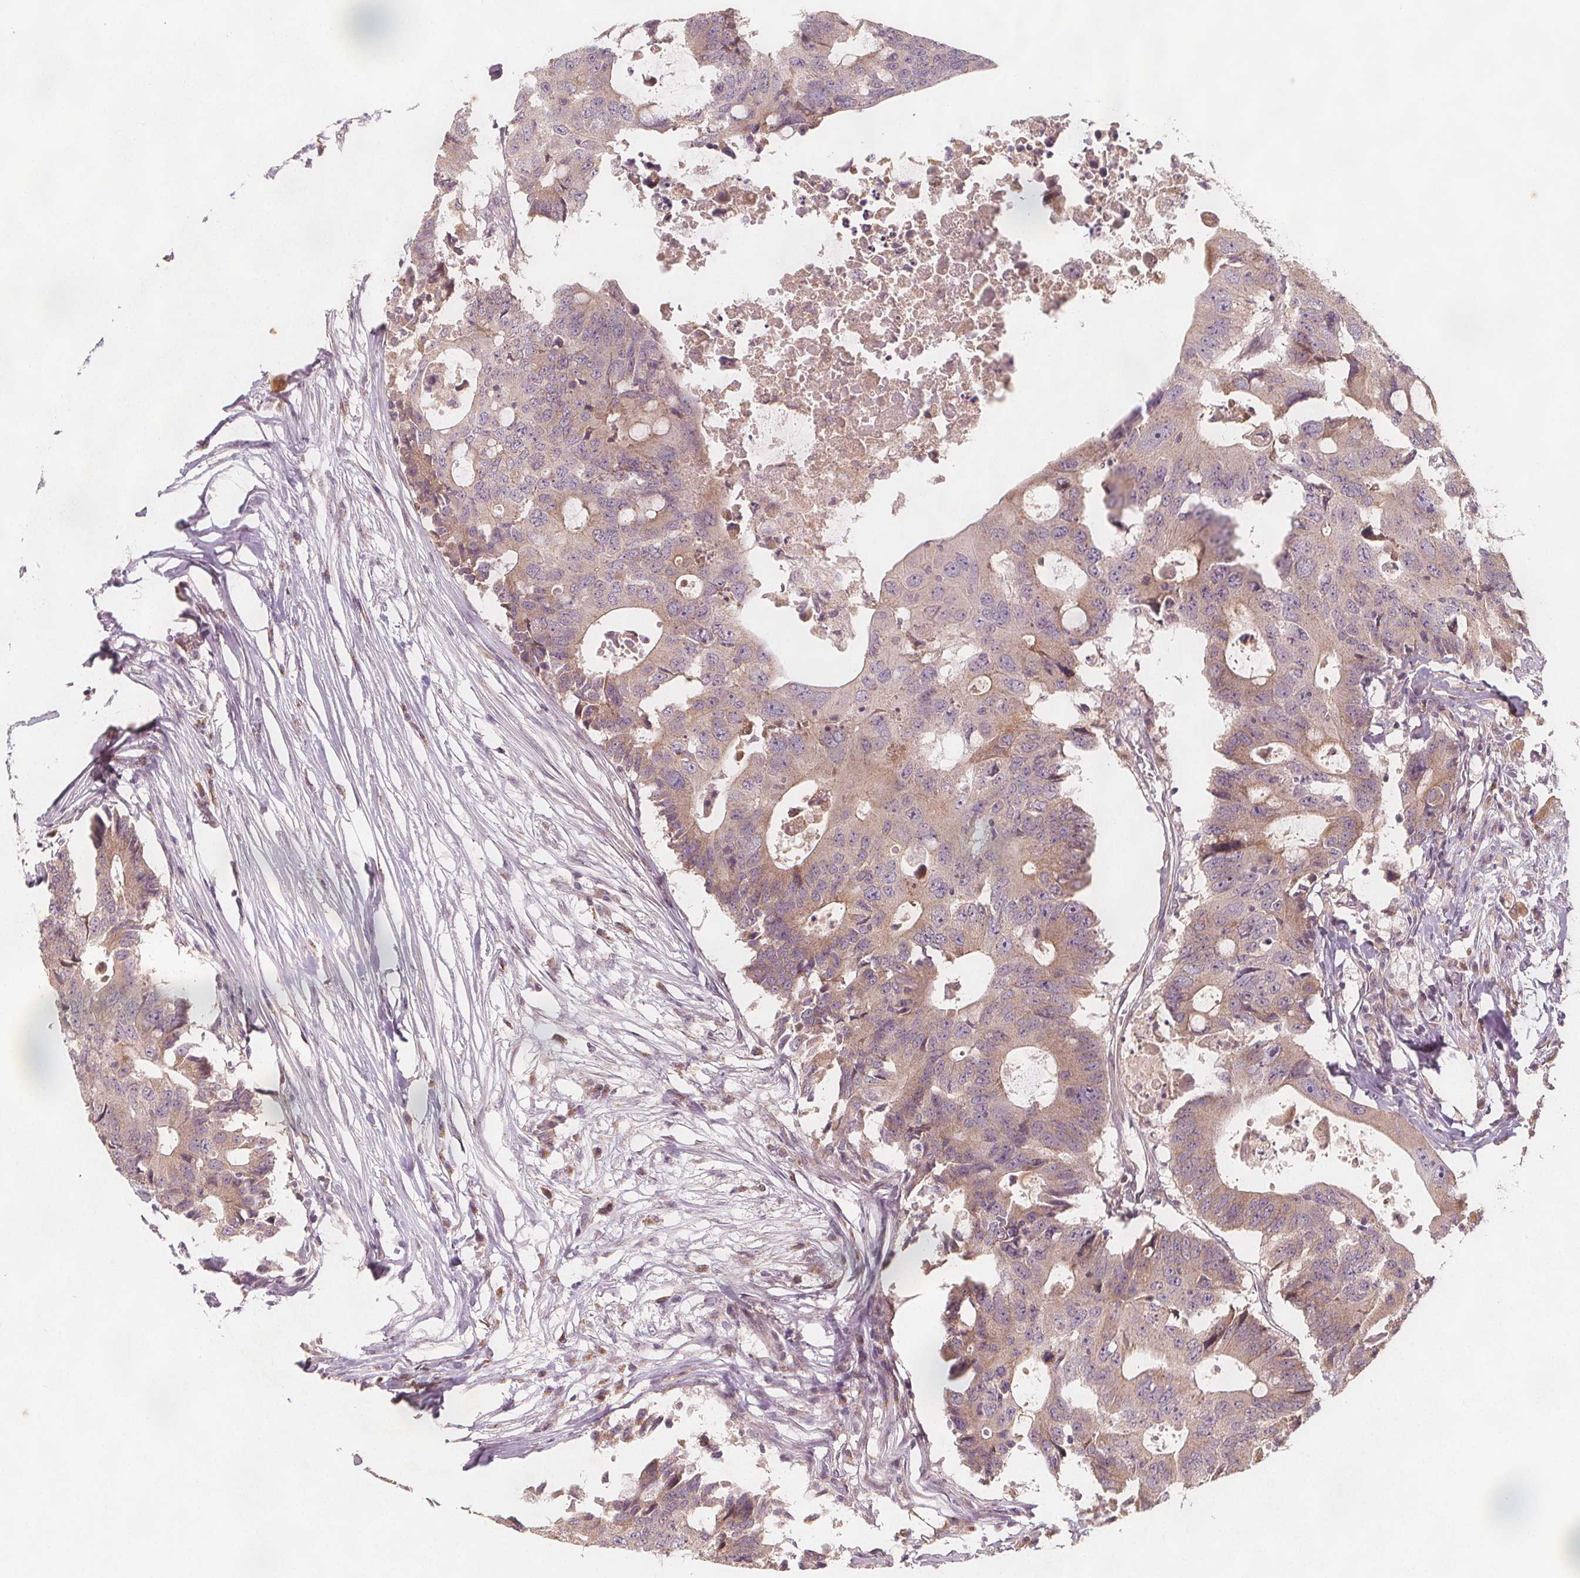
{"staining": {"intensity": "weak", "quantity": "25%-75%", "location": "cytoplasmic/membranous"}, "tissue": "colorectal cancer", "cell_type": "Tumor cells", "image_type": "cancer", "snomed": [{"axis": "morphology", "description": "Adenocarcinoma, NOS"}, {"axis": "topography", "description": "Colon"}], "caption": "An immunohistochemistry image of tumor tissue is shown. Protein staining in brown labels weak cytoplasmic/membranous positivity in colorectal adenocarcinoma within tumor cells.", "gene": "NCSTN", "patient": {"sex": "male", "age": 71}}